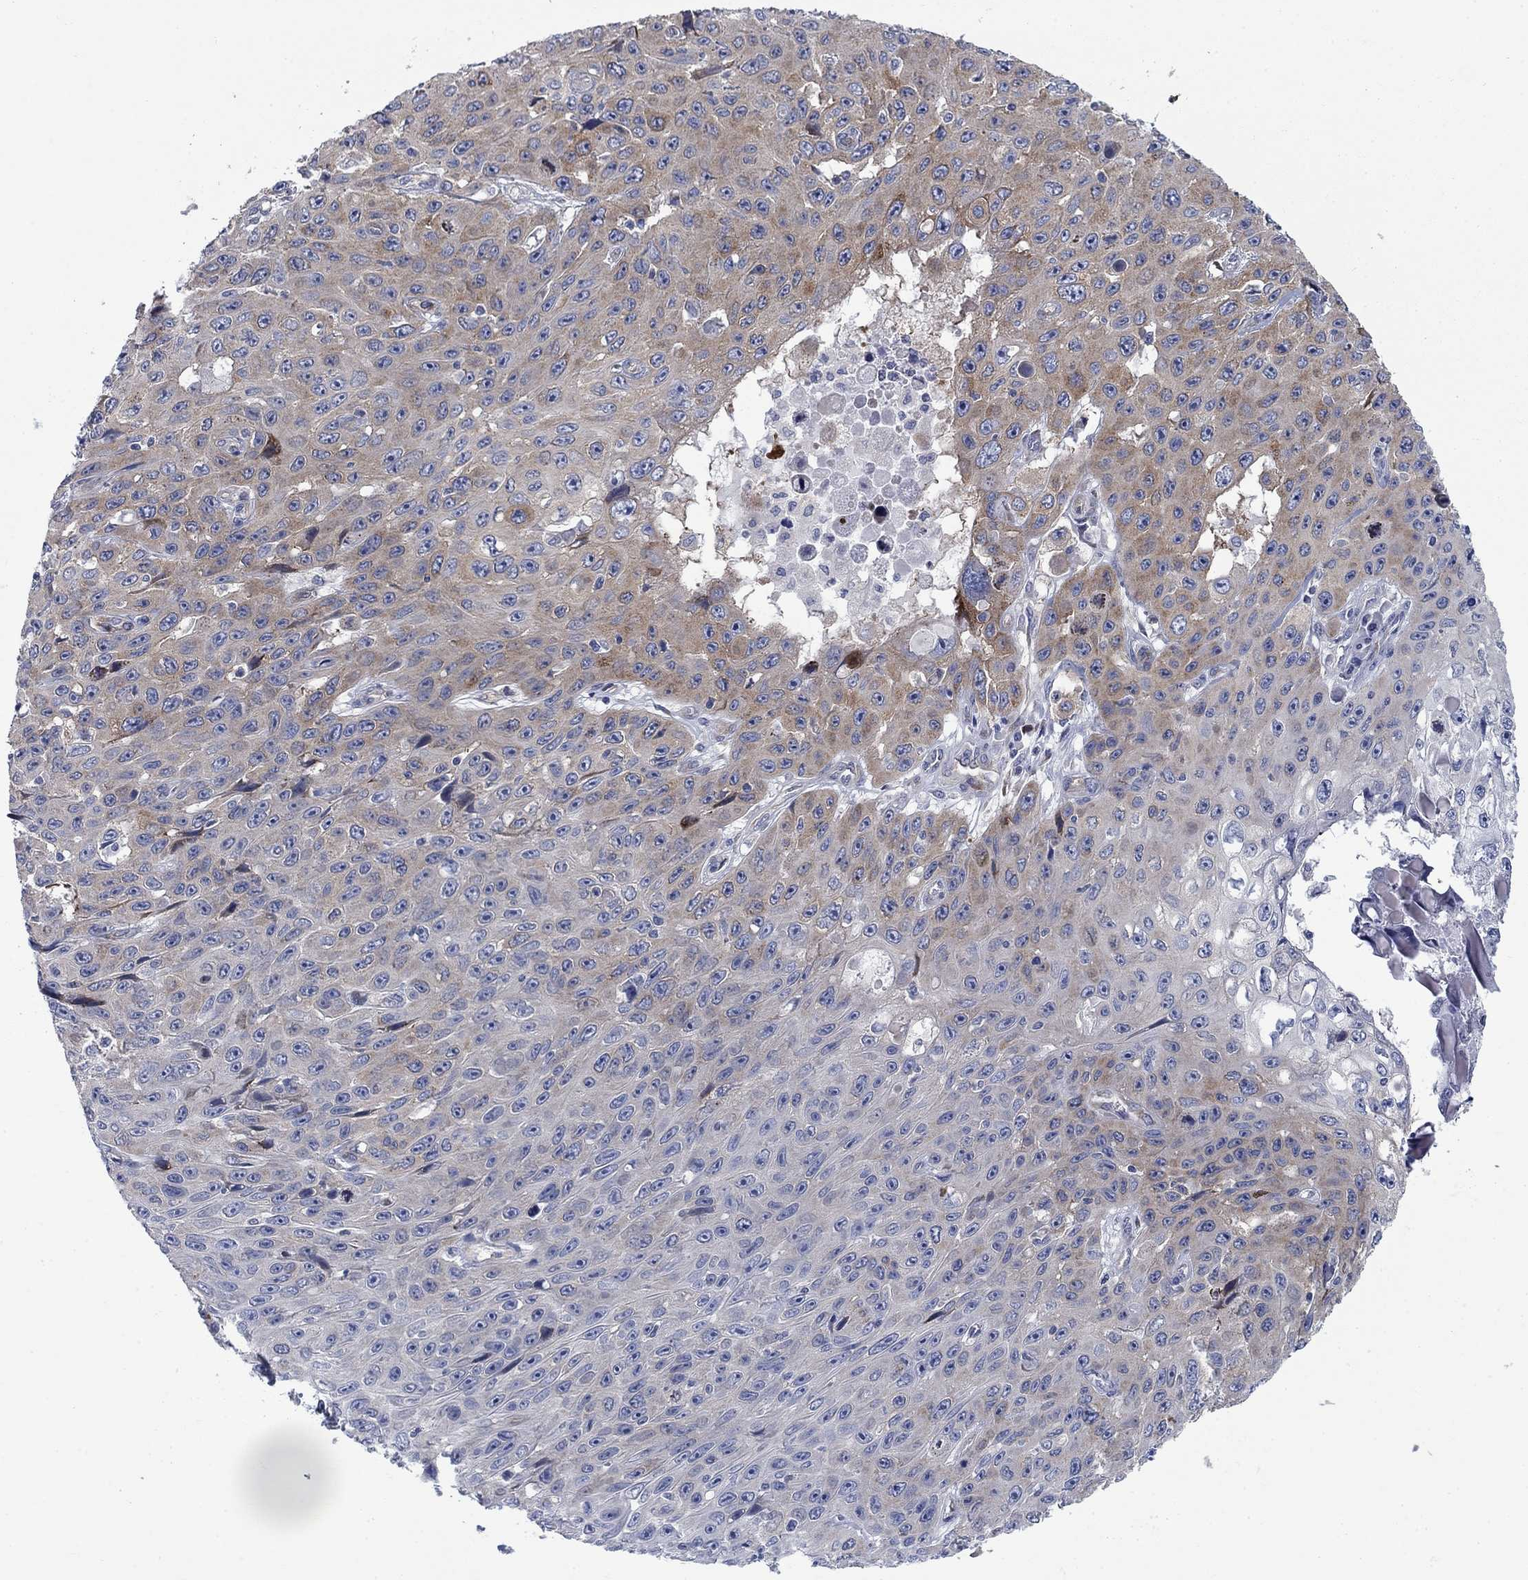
{"staining": {"intensity": "moderate", "quantity": "<25%", "location": "cytoplasmic/membranous"}, "tissue": "skin cancer", "cell_type": "Tumor cells", "image_type": "cancer", "snomed": [{"axis": "morphology", "description": "Squamous cell carcinoma, NOS"}, {"axis": "topography", "description": "Skin"}], "caption": "About <25% of tumor cells in skin squamous cell carcinoma display moderate cytoplasmic/membranous protein staining as visualized by brown immunohistochemical staining.", "gene": "FXR1", "patient": {"sex": "male", "age": 82}}